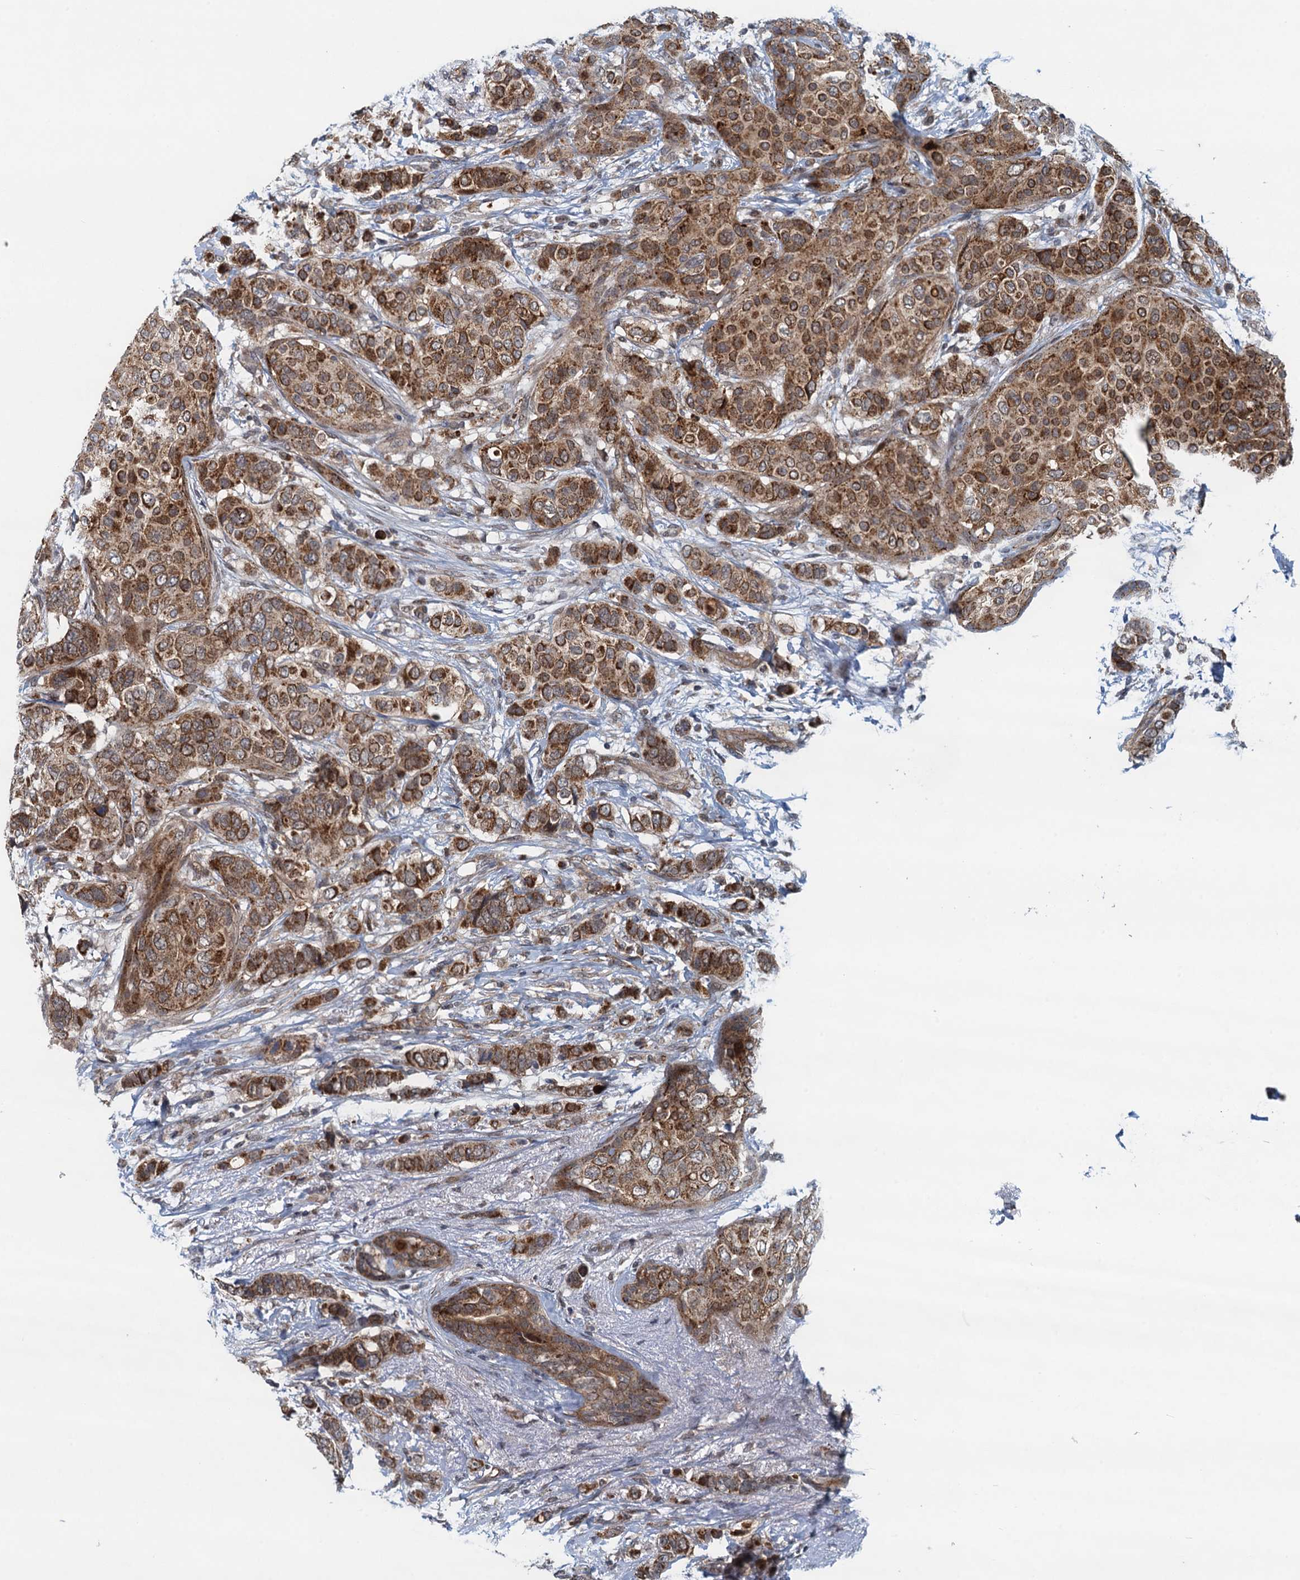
{"staining": {"intensity": "moderate", "quantity": ">75%", "location": "cytoplasmic/membranous"}, "tissue": "breast cancer", "cell_type": "Tumor cells", "image_type": "cancer", "snomed": [{"axis": "morphology", "description": "Lobular carcinoma"}, {"axis": "topography", "description": "Breast"}], "caption": "This is an image of IHC staining of breast cancer, which shows moderate expression in the cytoplasmic/membranous of tumor cells.", "gene": "NLRP10", "patient": {"sex": "female", "age": 51}}